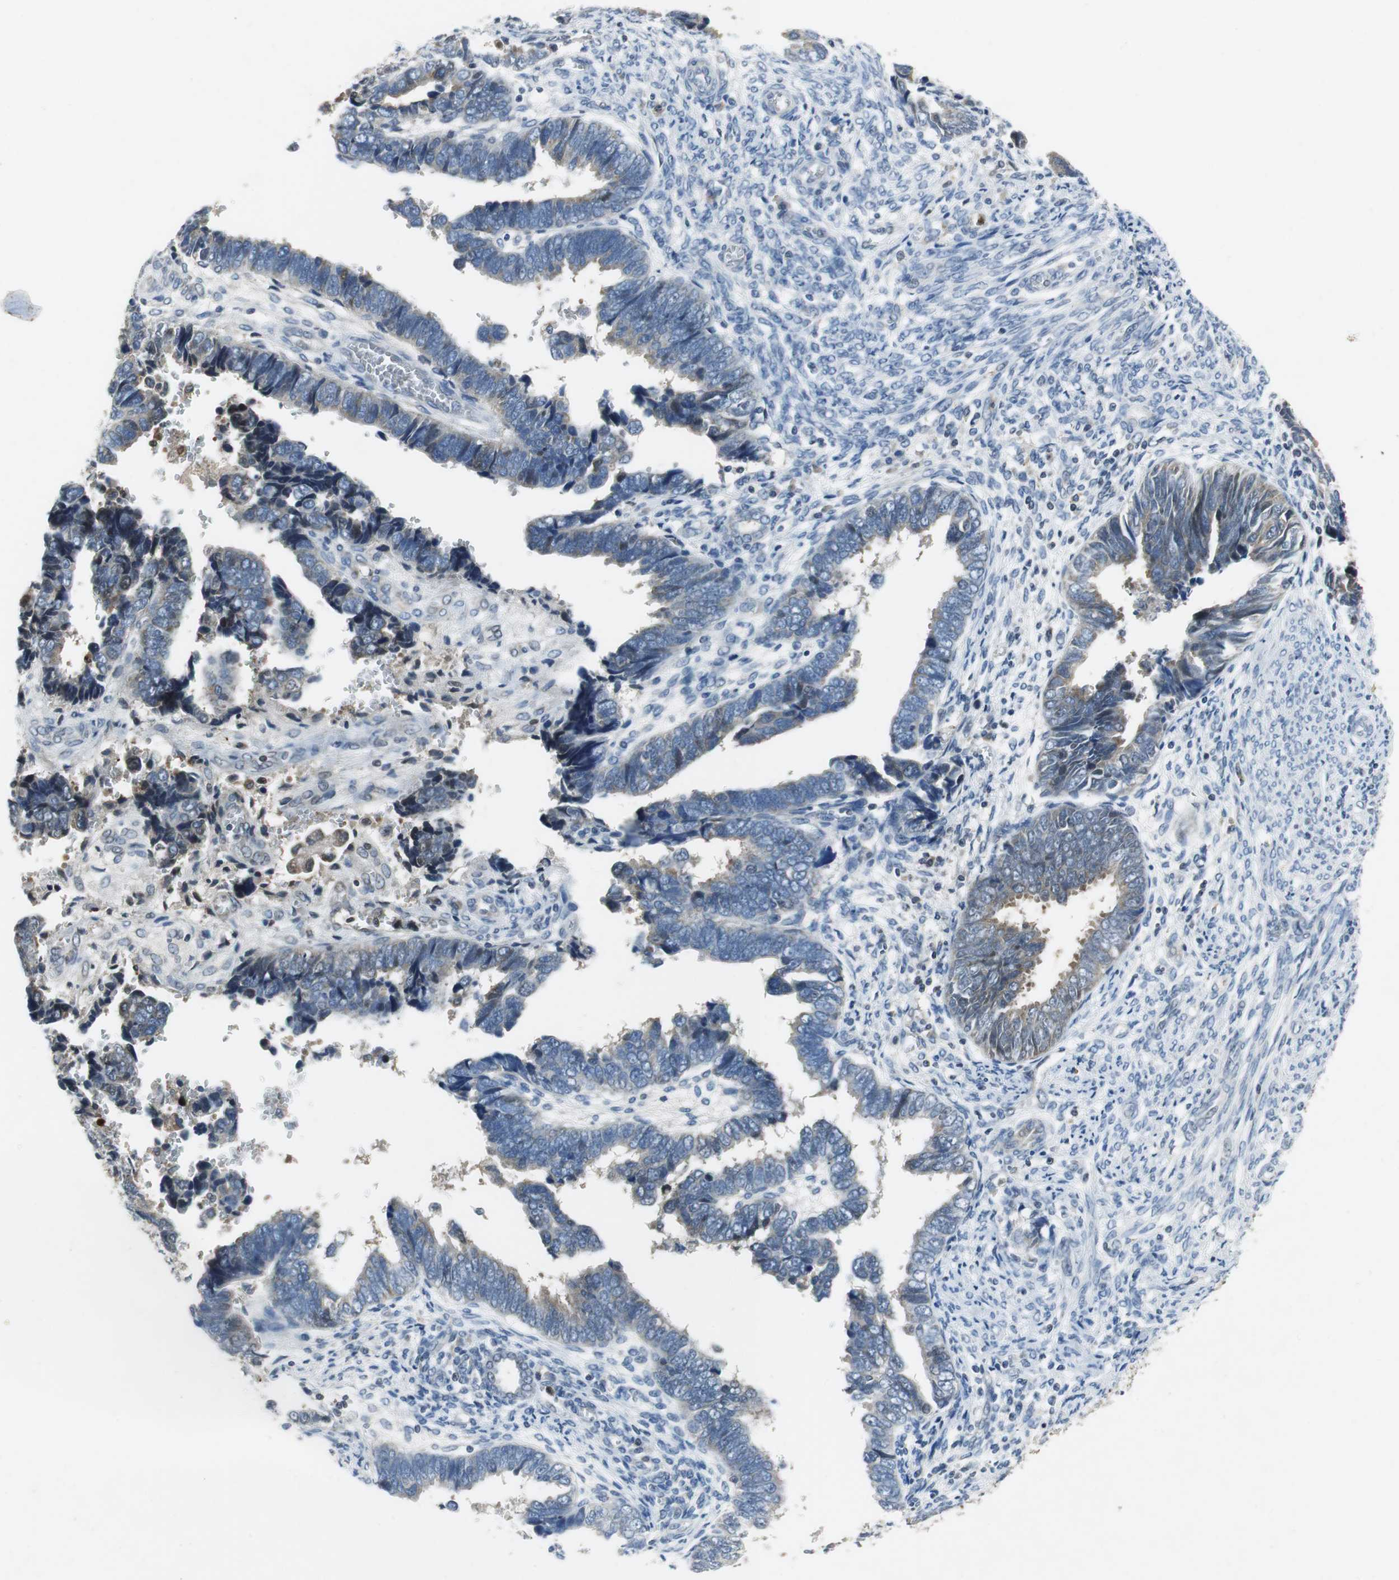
{"staining": {"intensity": "weak", "quantity": "<25%", "location": "cytoplasmic/membranous"}, "tissue": "endometrial cancer", "cell_type": "Tumor cells", "image_type": "cancer", "snomed": [{"axis": "morphology", "description": "Adenocarcinoma, NOS"}, {"axis": "topography", "description": "Endometrium"}], "caption": "Tumor cells show no significant expression in adenocarcinoma (endometrial).", "gene": "ORM1", "patient": {"sex": "female", "age": 75}}